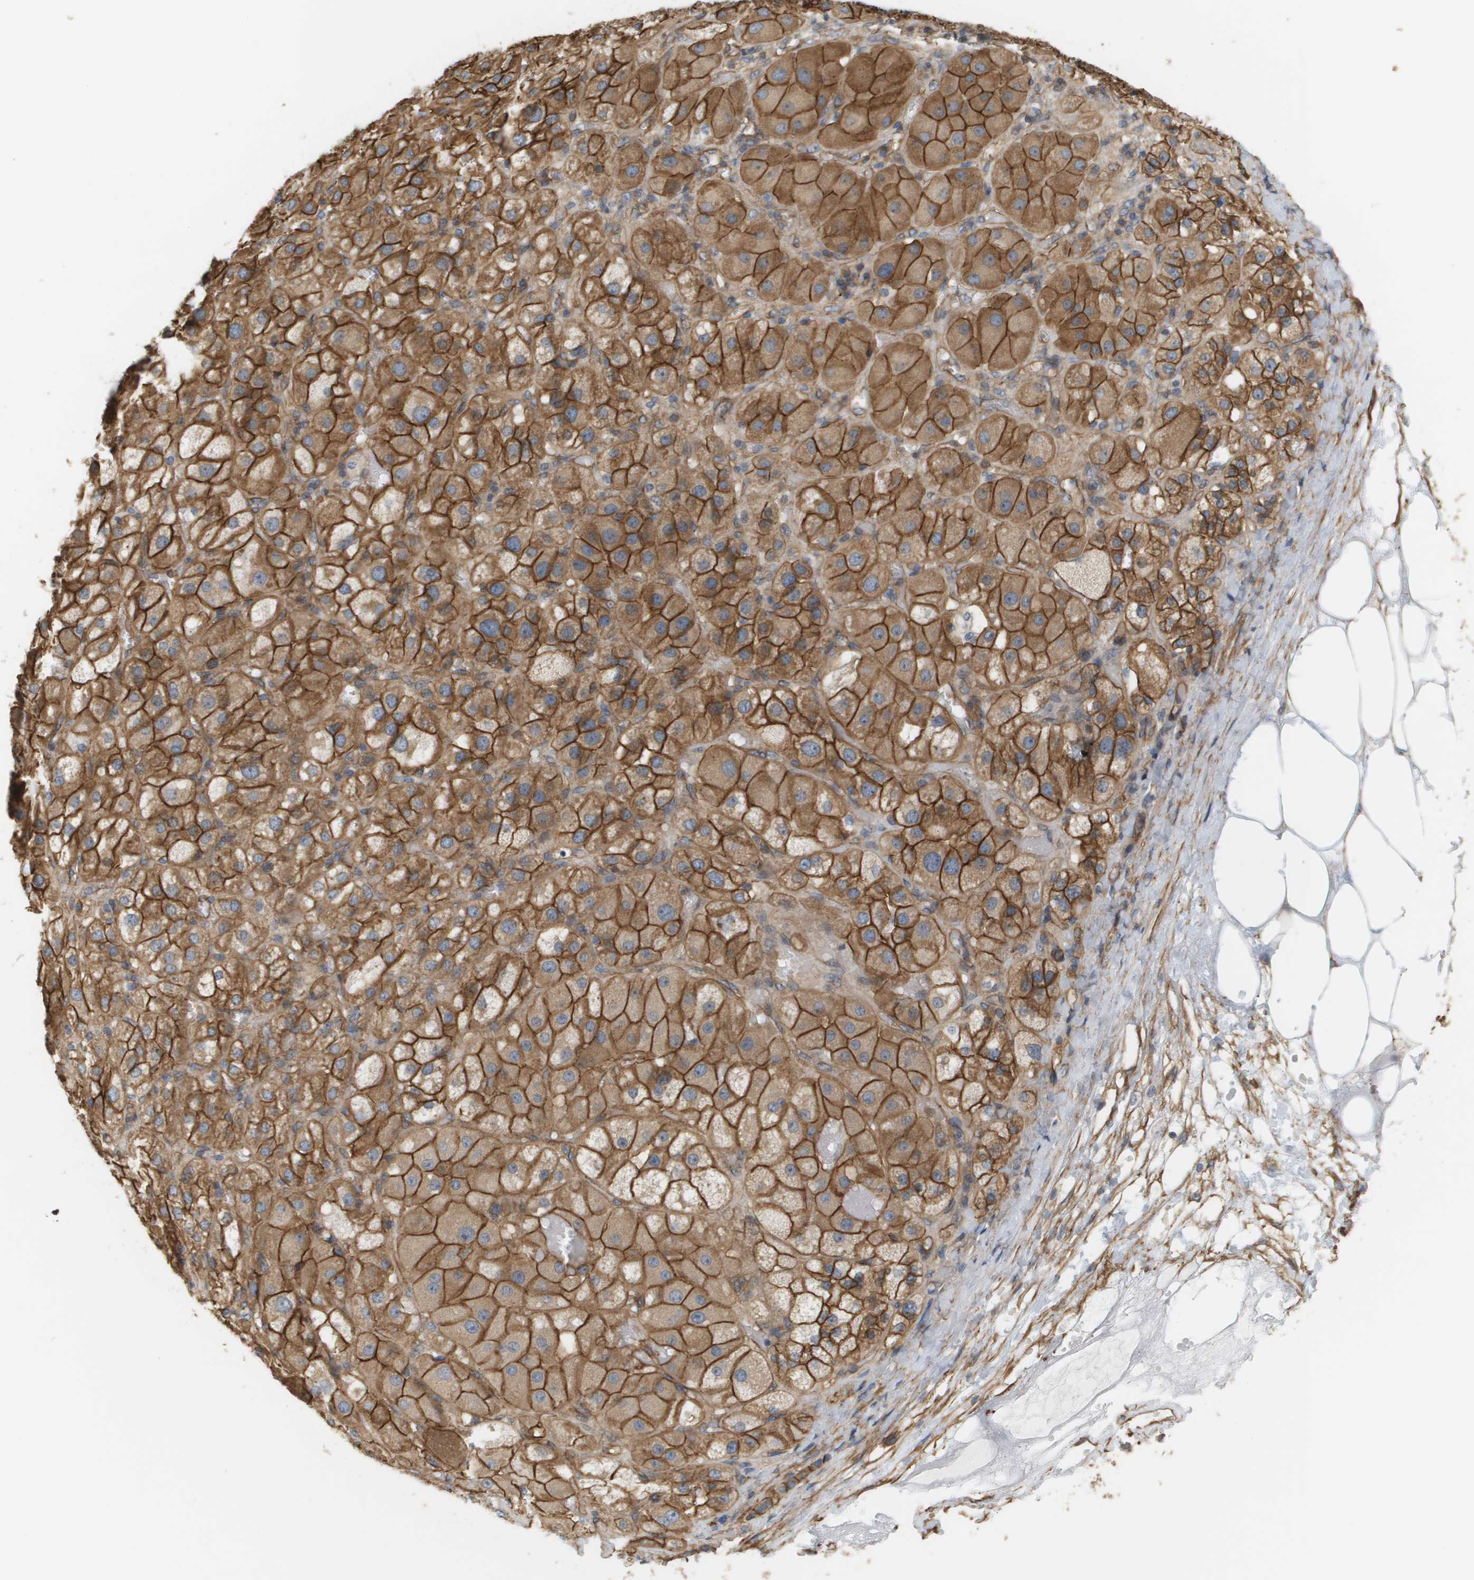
{"staining": {"intensity": "strong", "quantity": ">75%", "location": "cytoplasmic/membranous"}, "tissue": "adrenal gland", "cell_type": "Glandular cells", "image_type": "normal", "snomed": [{"axis": "morphology", "description": "Normal tissue, NOS"}, {"axis": "topography", "description": "Adrenal gland"}], "caption": "A brown stain highlights strong cytoplasmic/membranous expression of a protein in glandular cells of normal human adrenal gland. Using DAB (3,3'-diaminobenzidine) (brown) and hematoxylin (blue) stains, captured at high magnification using brightfield microscopy.", "gene": "SGMS2", "patient": {"sex": "female", "age": 47}}